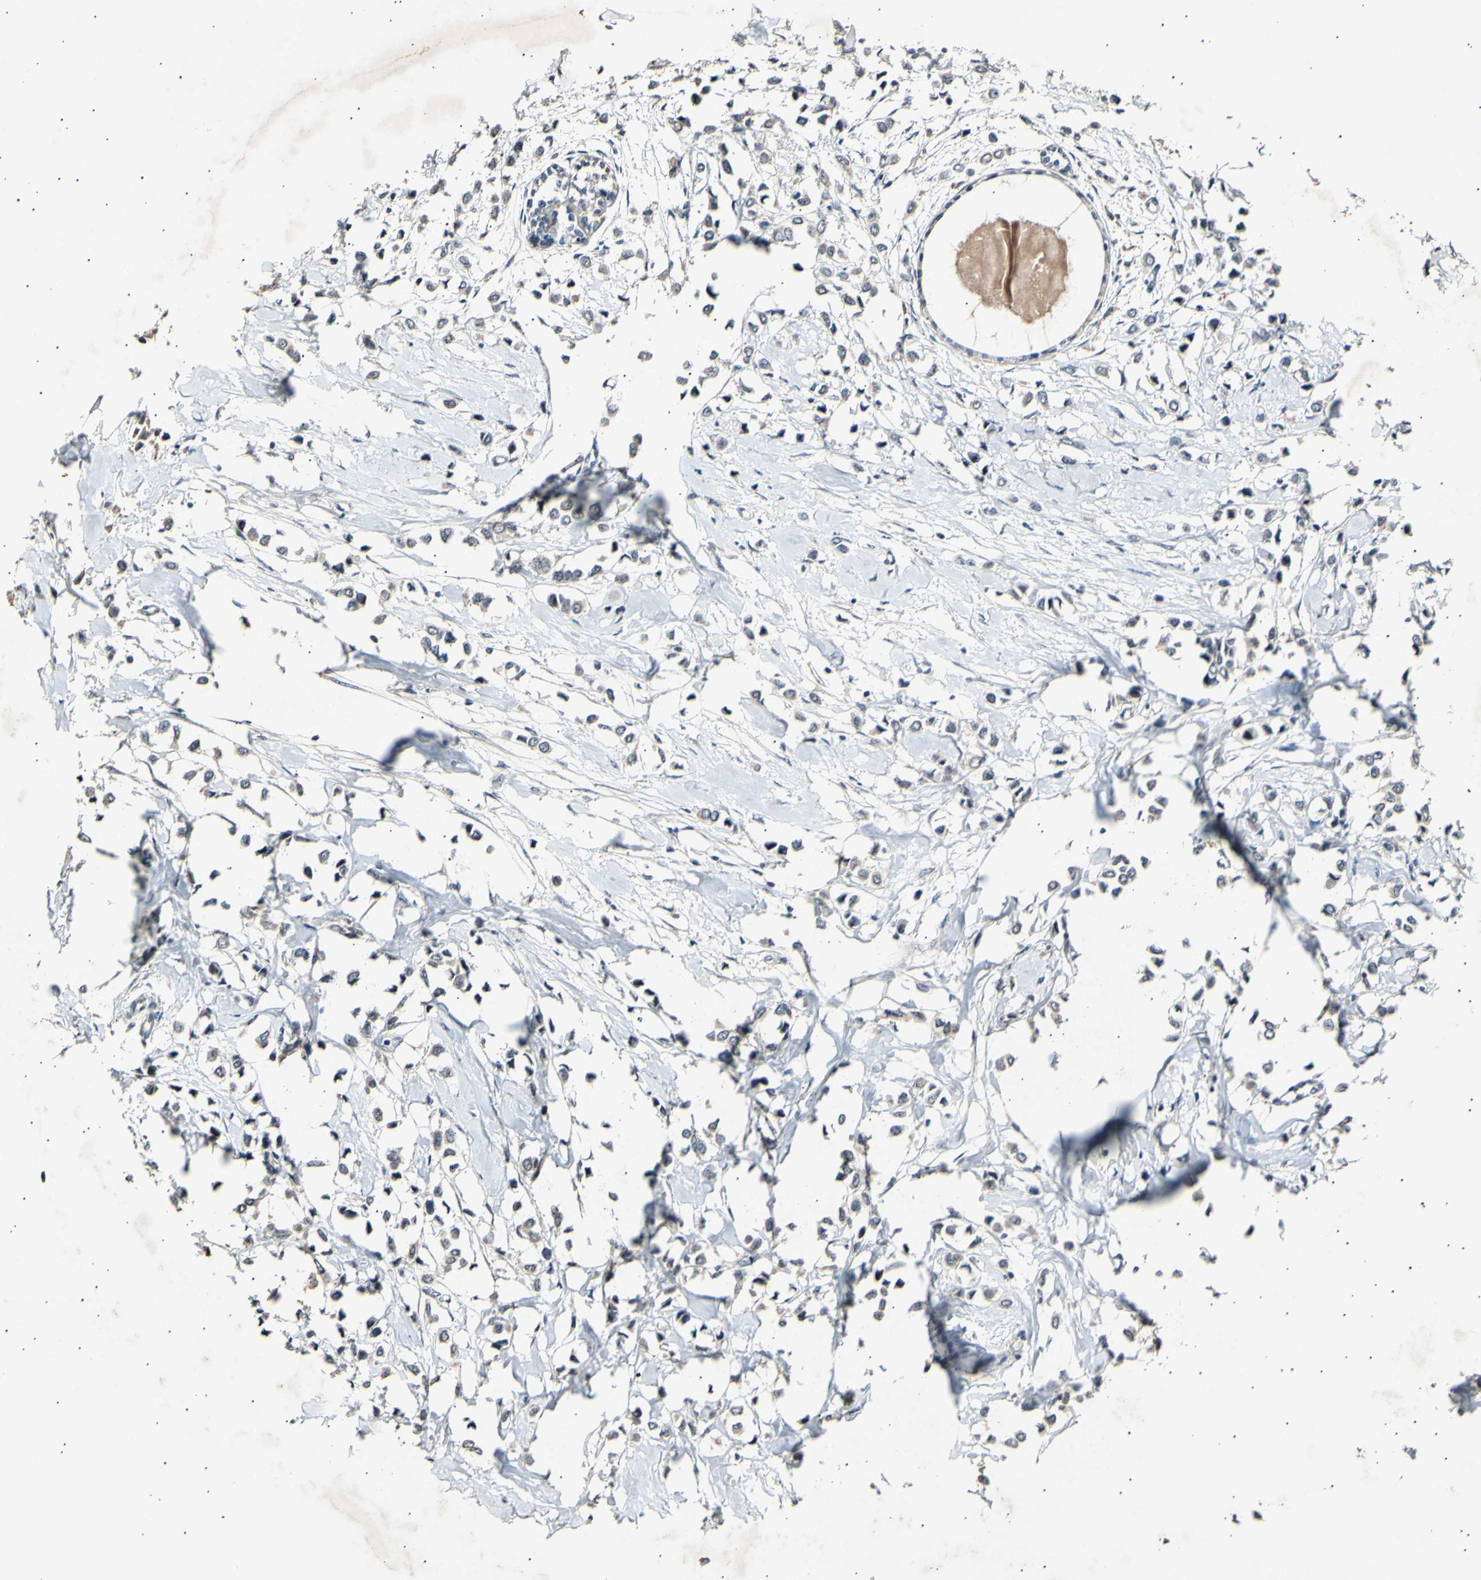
{"staining": {"intensity": "weak", "quantity": "<25%", "location": "cytoplasmic/membranous"}, "tissue": "breast cancer", "cell_type": "Tumor cells", "image_type": "cancer", "snomed": [{"axis": "morphology", "description": "Lobular carcinoma"}, {"axis": "topography", "description": "Breast"}], "caption": "This is an IHC photomicrograph of breast cancer (lobular carcinoma). There is no positivity in tumor cells.", "gene": "ADCY3", "patient": {"sex": "female", "age": 51}}